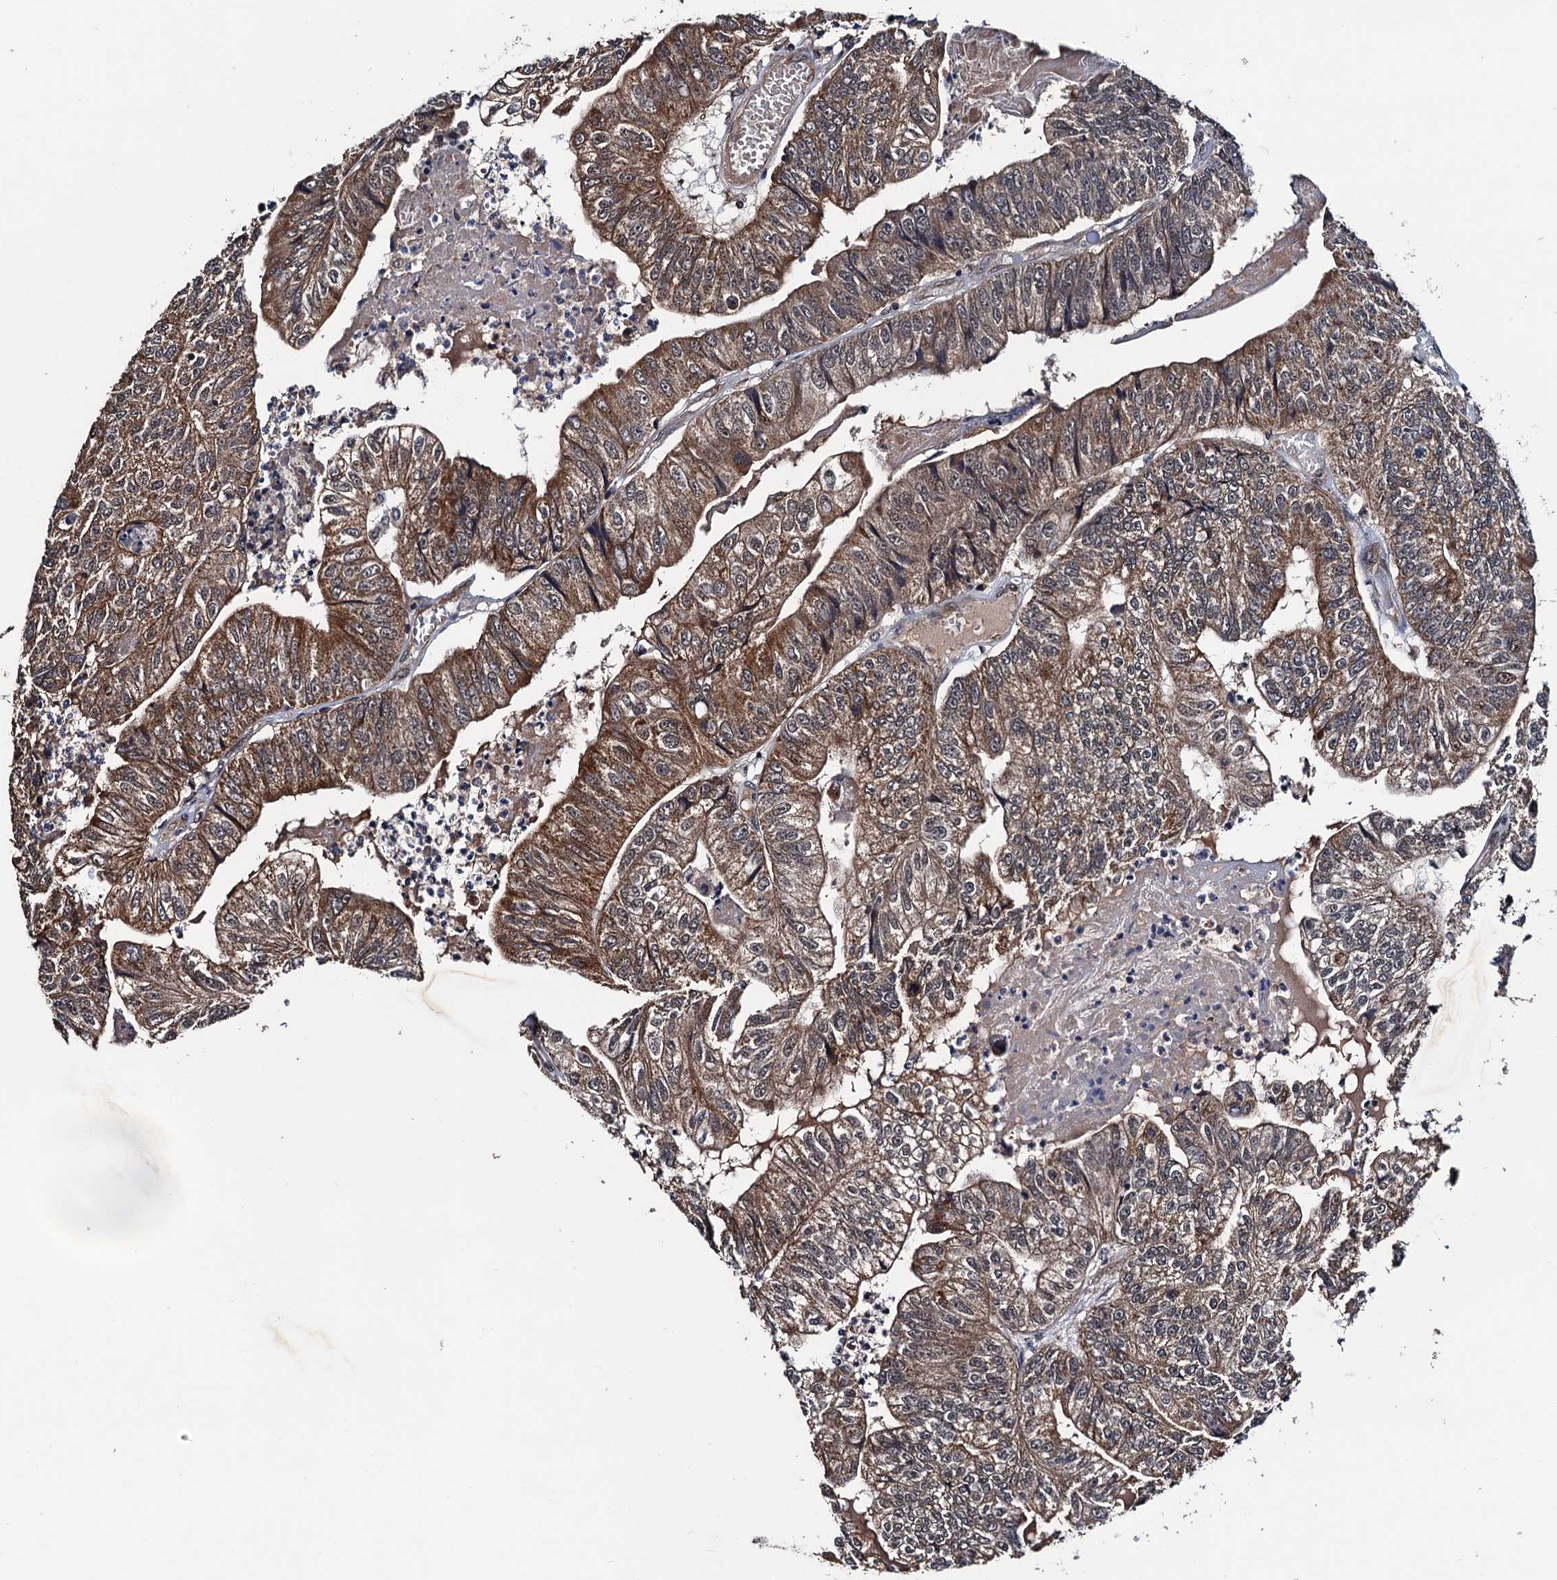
{"staining": {"intensity": "moderate", "quantity": ">75%", "location": "cytoplasmic/membranous"}, "tissue": "colorectal cancer", "cell_type": "Tumor cells", "image_type": "cancer", "snomed": [{"axis": "morphology", "description": "Adenocarcinoma, NOS"}, {"axis": "topography", "description": "Colon"}], "caption": "High-magnification brightfield microscopy of colorectal cancer (adenocarcinoma) stained with DAB (3,3'-diaminobenzidine) (brown) and counterstained with hematoxylin (blue). tumor cells exhibit moderate cytoplasmic/membranous staining is identified in about>75% of cells.", "gene": "NAA16", "patient": {"sex": "female", "age": 67}}